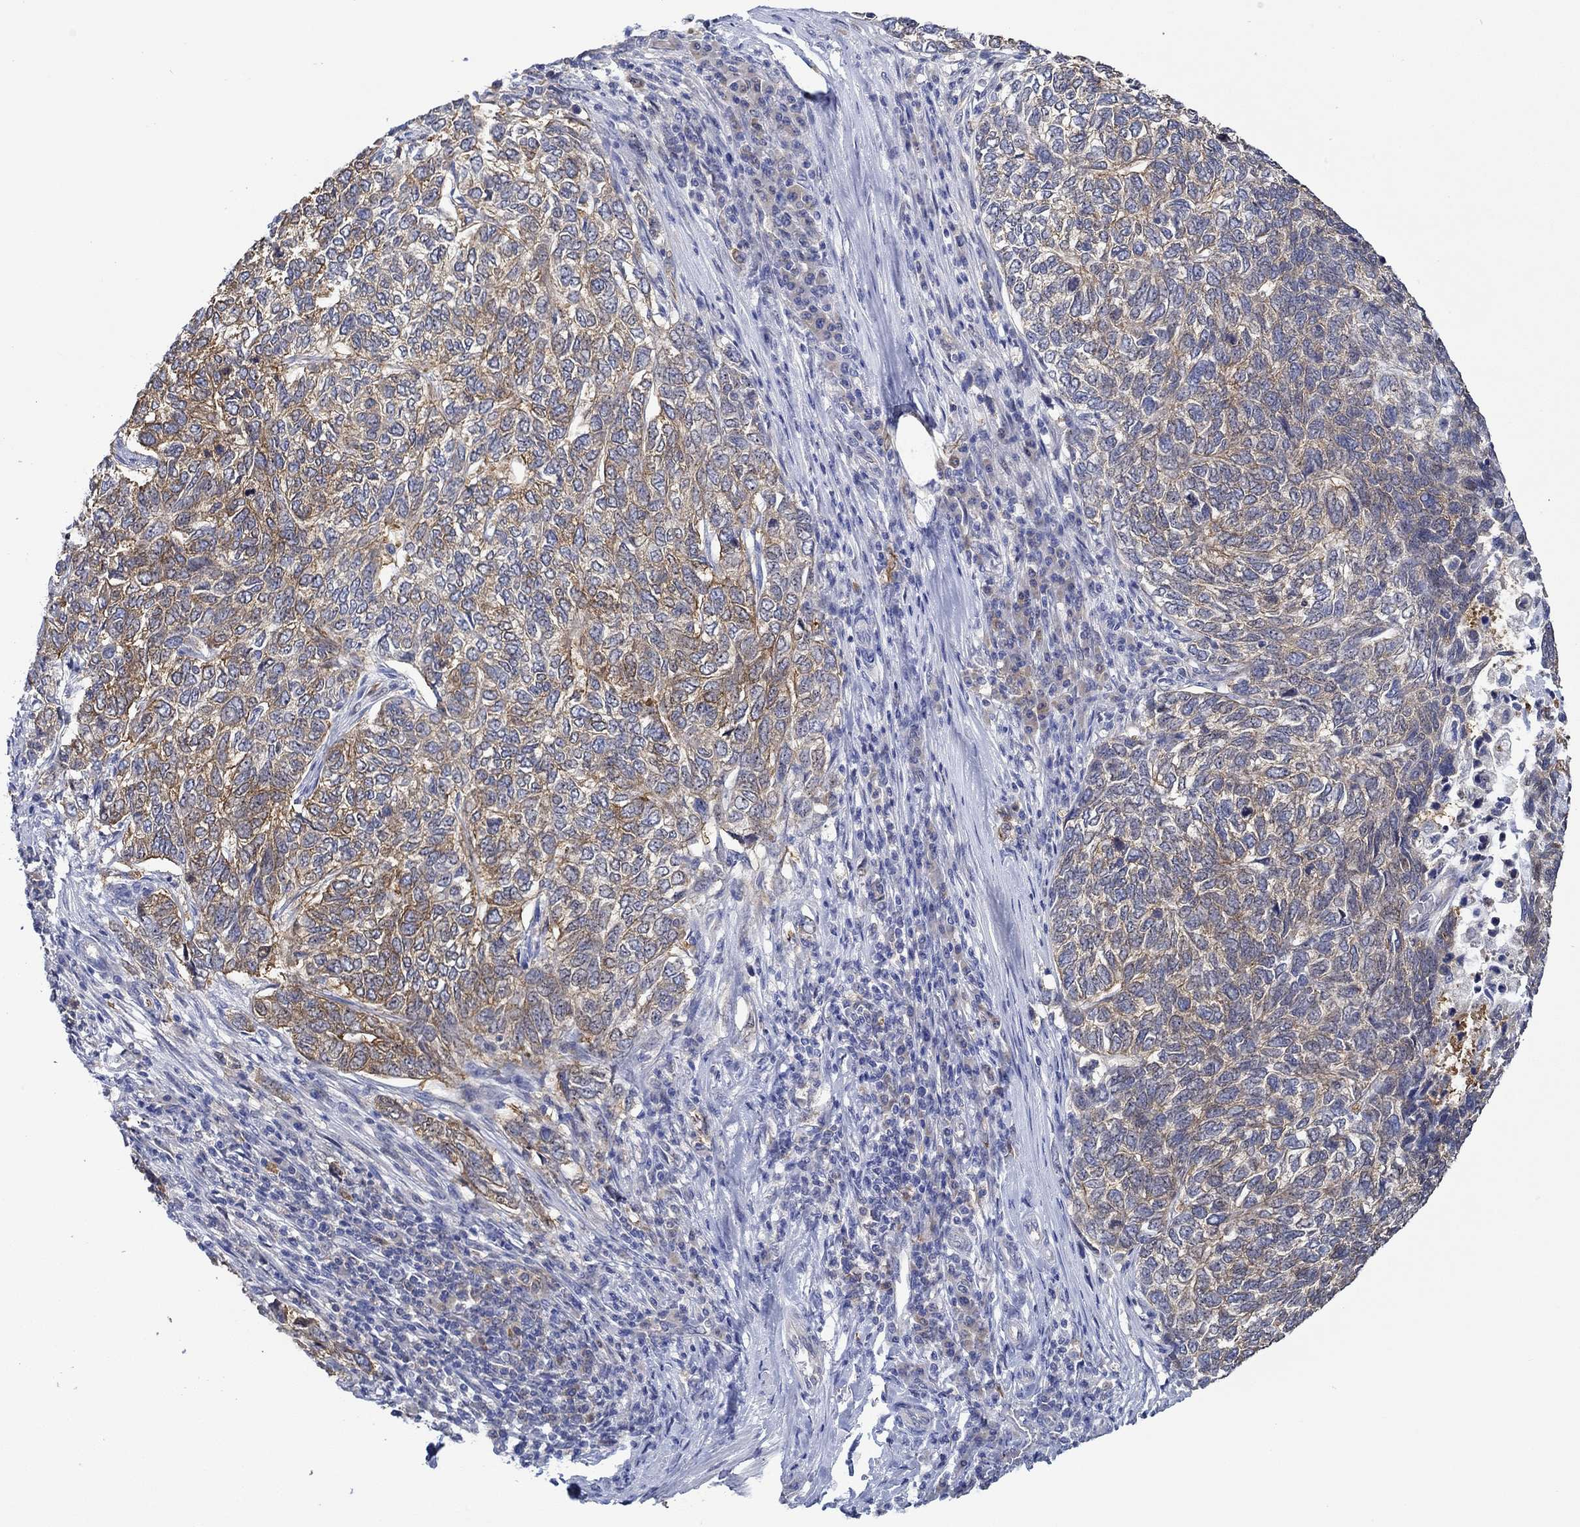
{"staining": {"intensity": "moderate", "quantity": ">75%", "location": "cytoplasmic/membranous"}, "tissue": "skin cancer", "cell_type": "Tumor cells", "image_type": "cancer", "snomed": [{"axis": "morphology", "description": "Basal cell carcinoma"}, {"axis": "topography", "description": "Skin"}], "caption": "A micrograph of basal cell carcinoma (skin) stained for a protein demonstrates moderate cytoplasmic/membranous brown staining in tumor cells. (DAB IHC with brightfield microscopy, high magnification).", "gene": "SLC27A3", "patient": {"sex": "female", "age": 65}}